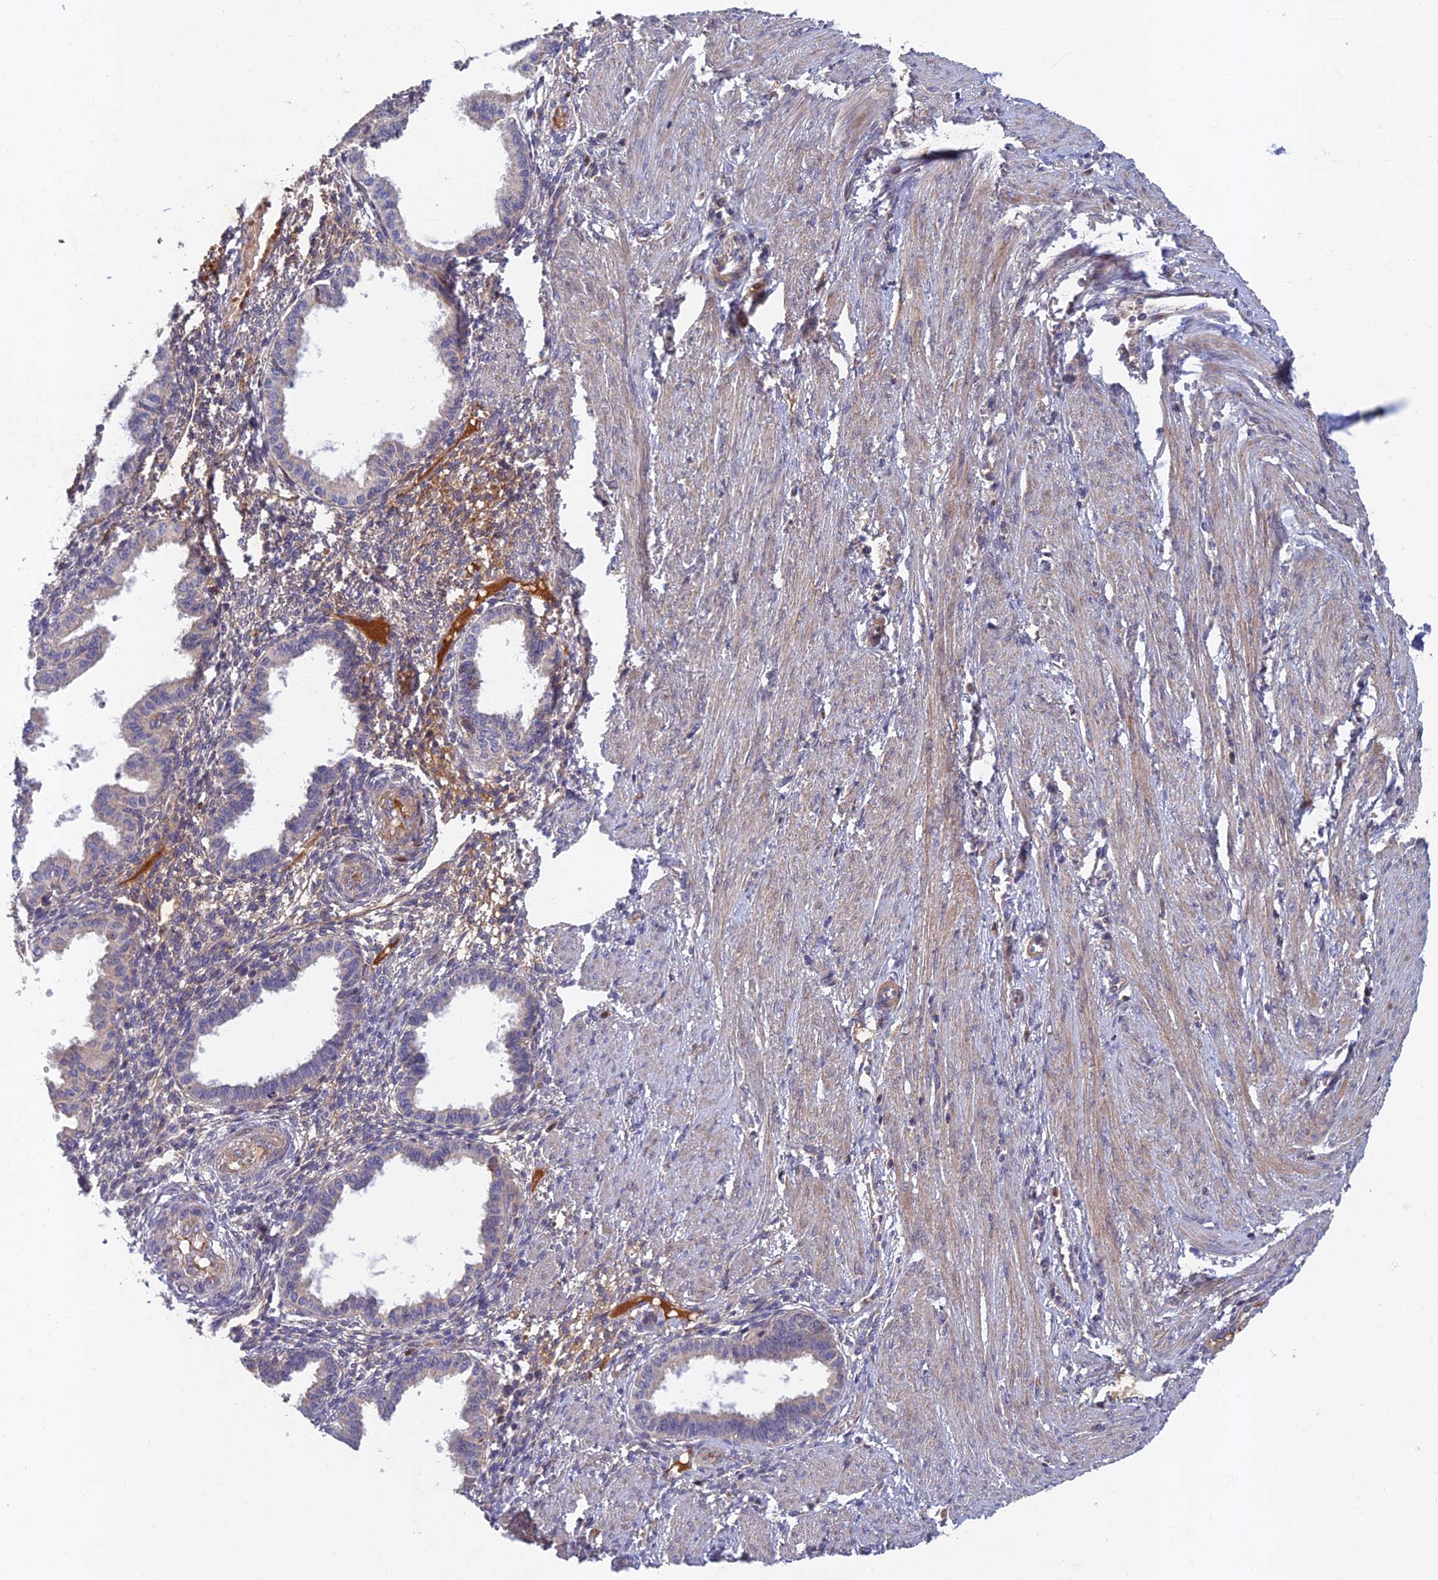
{"staining": {"intensity": "negative", "quantity": "none", "location": "none"}, "tissue": "endometrium", "cell_type": "Cells in endometrial stroma", "image_type": "normal", "snomed": [{"axis": "morphology", "description": "Normal tissue, NOS"}, {"axis": "topography", "description": "Endometrium"}], "caption": "This is a micrograph of IHC staining of unremarkable endometrium, which shows no positivity in cells in endometrial stroma. (DAB (3,3'-diaminobenzidine) immunohistochemistry with hematoxylin counter stain).", "gene": "SOGA1", "patient": {"sex": "female", "age": 33}}